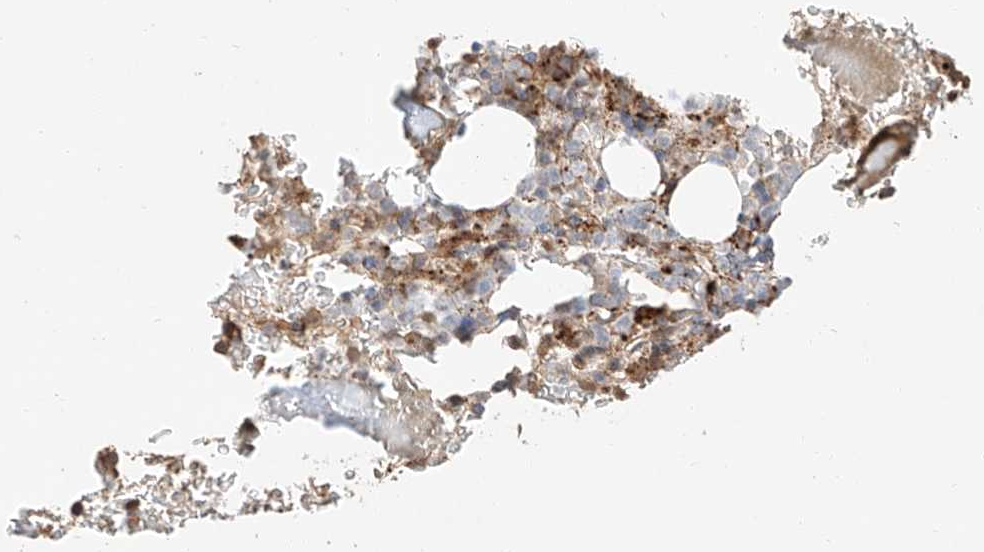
{"staining": {"intensity": "moderate", "quantity": "<25%", "location": "cytoplasmic/membranous"}, "tissue": "bone marrow", "cell_type": "Hematopoietic cells", "image_type": "normal", "snomed": [{"axis": "morphology", "description": "Normal tissue, NOS"}, {"axis": "topography", "description": "Bone marrow"}], "caption": "Protein analysis of normal bone marrow displays moderate cytoplasmic/membranous staining in about <25% of hematopoietic cells. (IHC, brightfield microscopy, high magnification).", "gene": "SUSD6", "patient": {"sex": "male", "age": 58}}